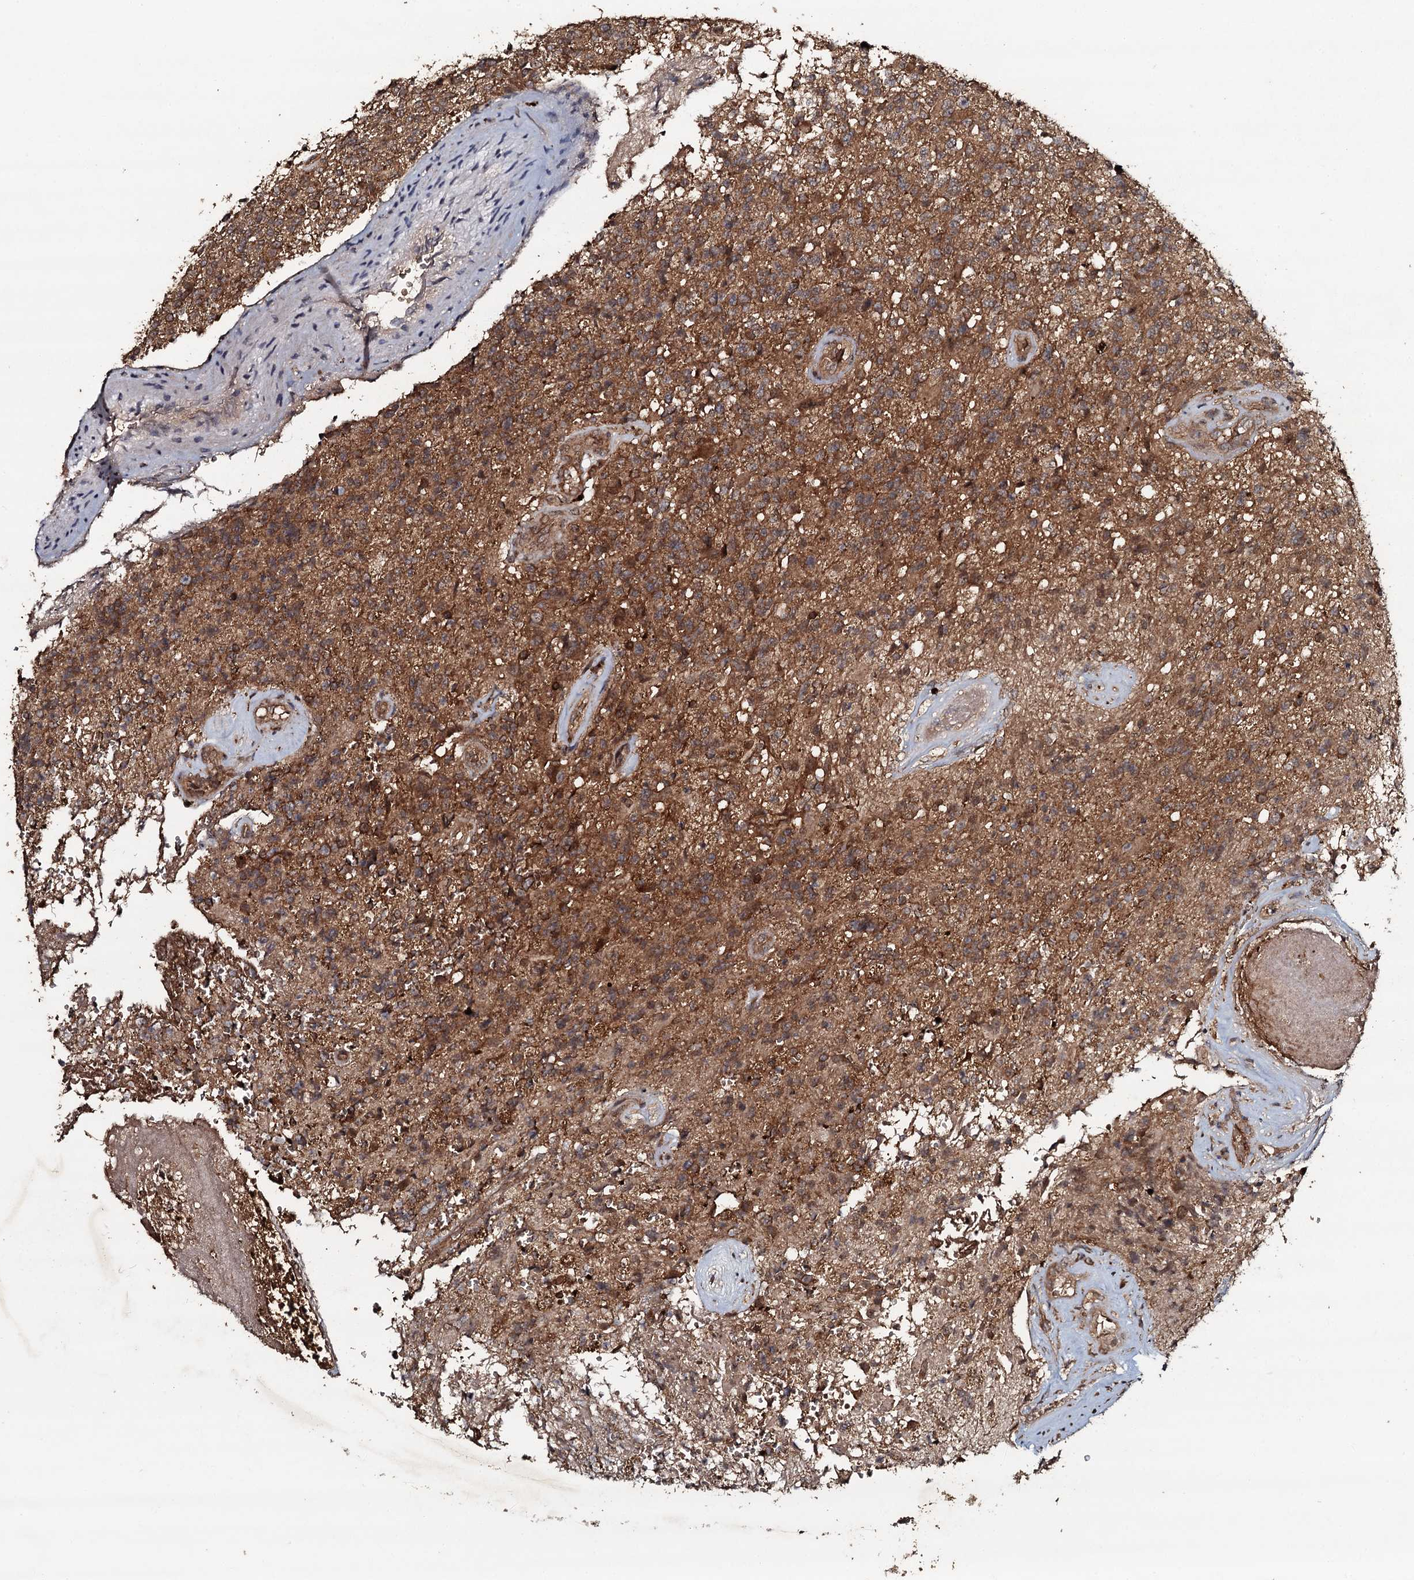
{"staining": {"intensity": "moderate", "quantity": ">75%", "location": "cytoplasmic/membranous"}, "tissue": "glioma", "cell_type": "Tumor cells", "image_type": "cancer", "snomed": [{"axis": "morphology", "description": "Glioma, malignant, High grade"}, {"axis": "topography", "description": "Brain"}], "caption": "The micrograph demonstrates a brown stain indicating the presence of a protein in the cytoplasmic/membranous of tumor cells in malignant glioma (high-grade).", "gene": "ADGRG3", "patient": {"sex": "male", "age": 56}}